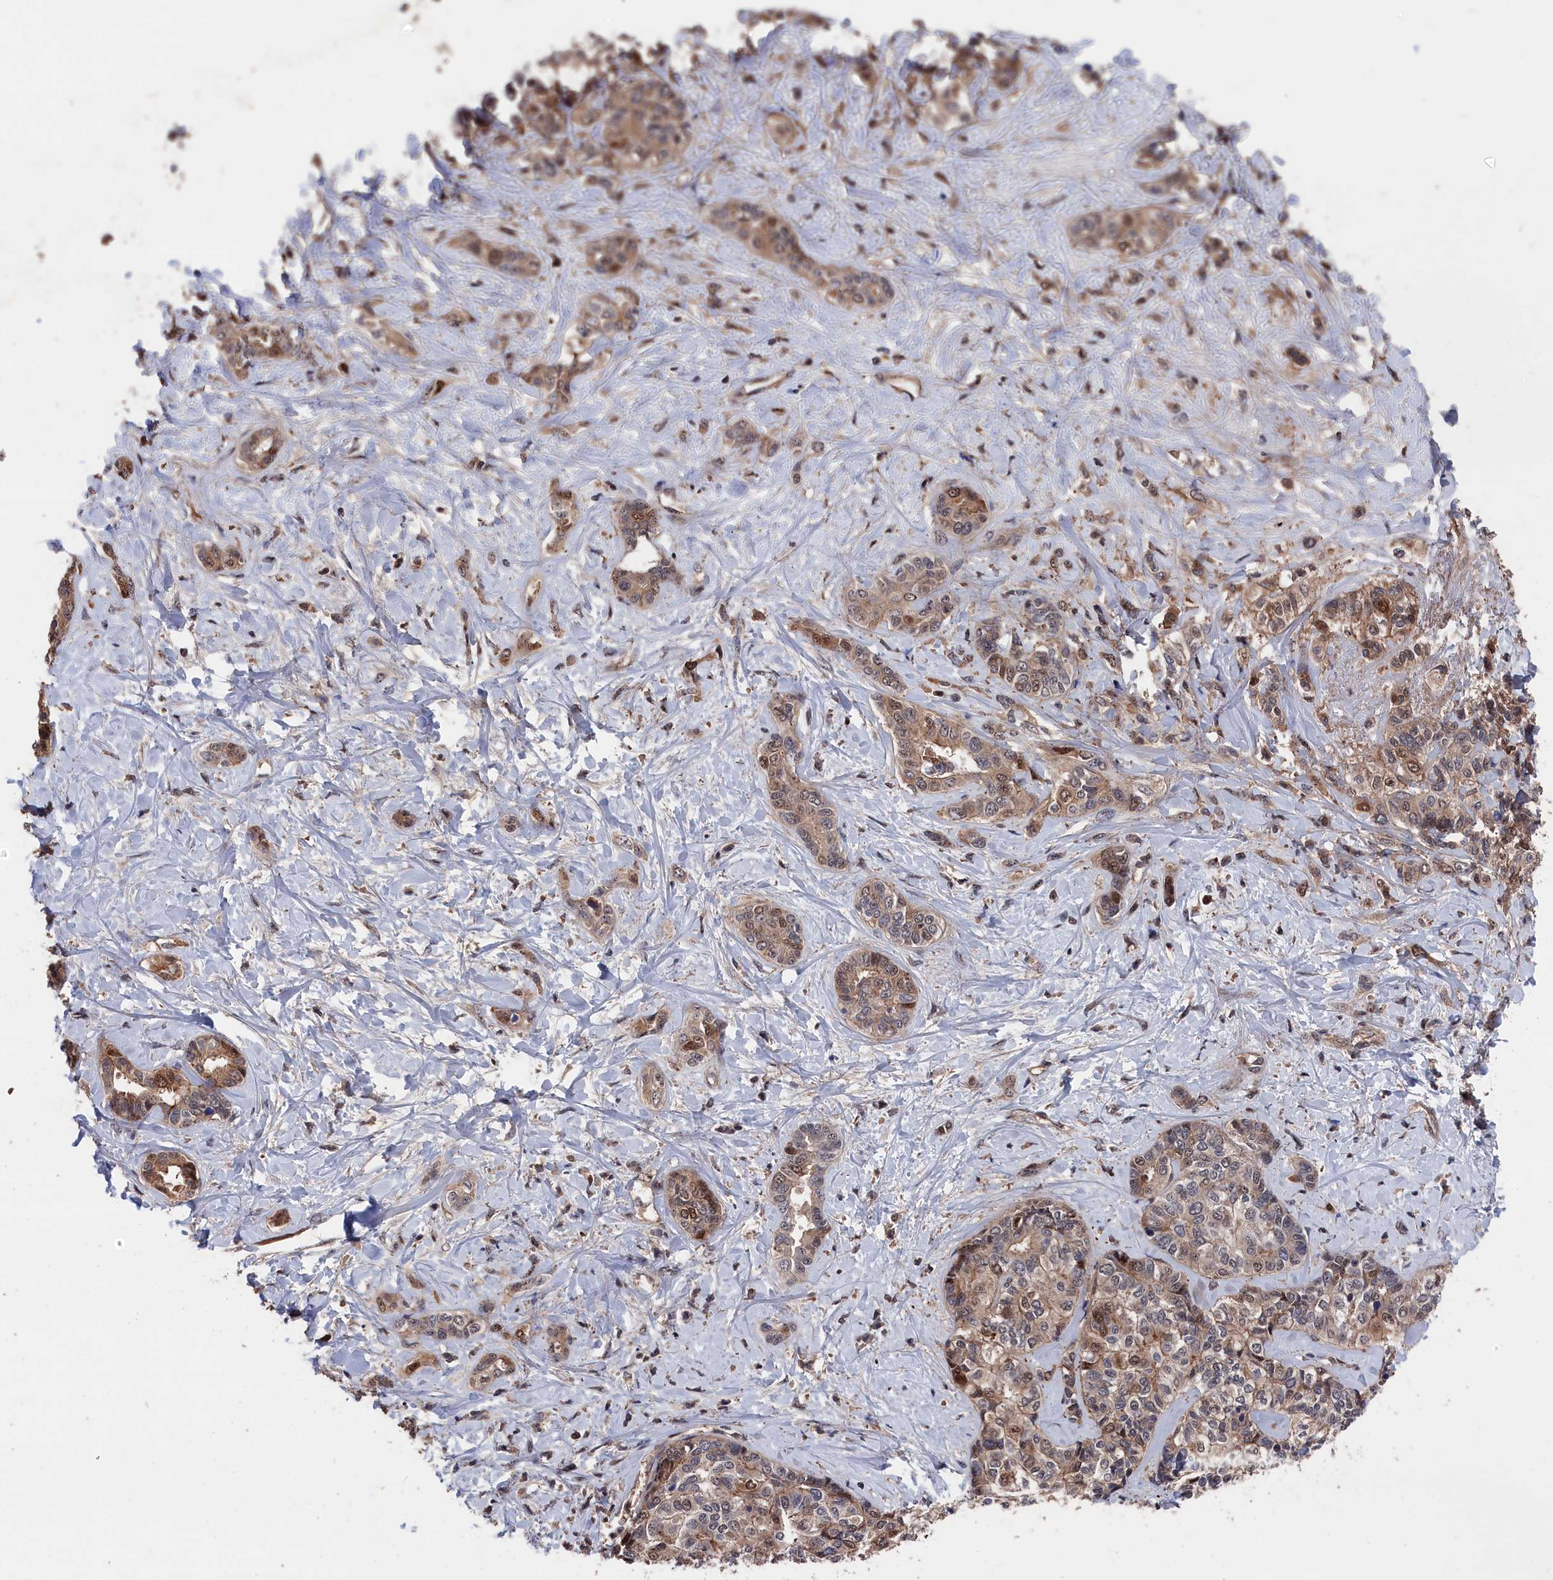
{"staining": {"intensity": "moderate", "quantity": "25%-75%", "location": "cytoplasmic/membranous,nuclear"}, "tissue": "liver cancer", "cell_type": "Tumor cells", "image_type": "cancer", "snomed": [{"axis": "morphology", "description": "Cholangiocarcinoma"}, {"axis": "topography", "description": "Liver"}], "caption": "Immunohistochemical staining of liver cholangiocarcinoma displays moderate cytoplasmic/membranous and nuclear protein staining in about 25%-75% of tumor cells.", "gene": "RMI2", "patient": {"sex": "female", "age": 77}}